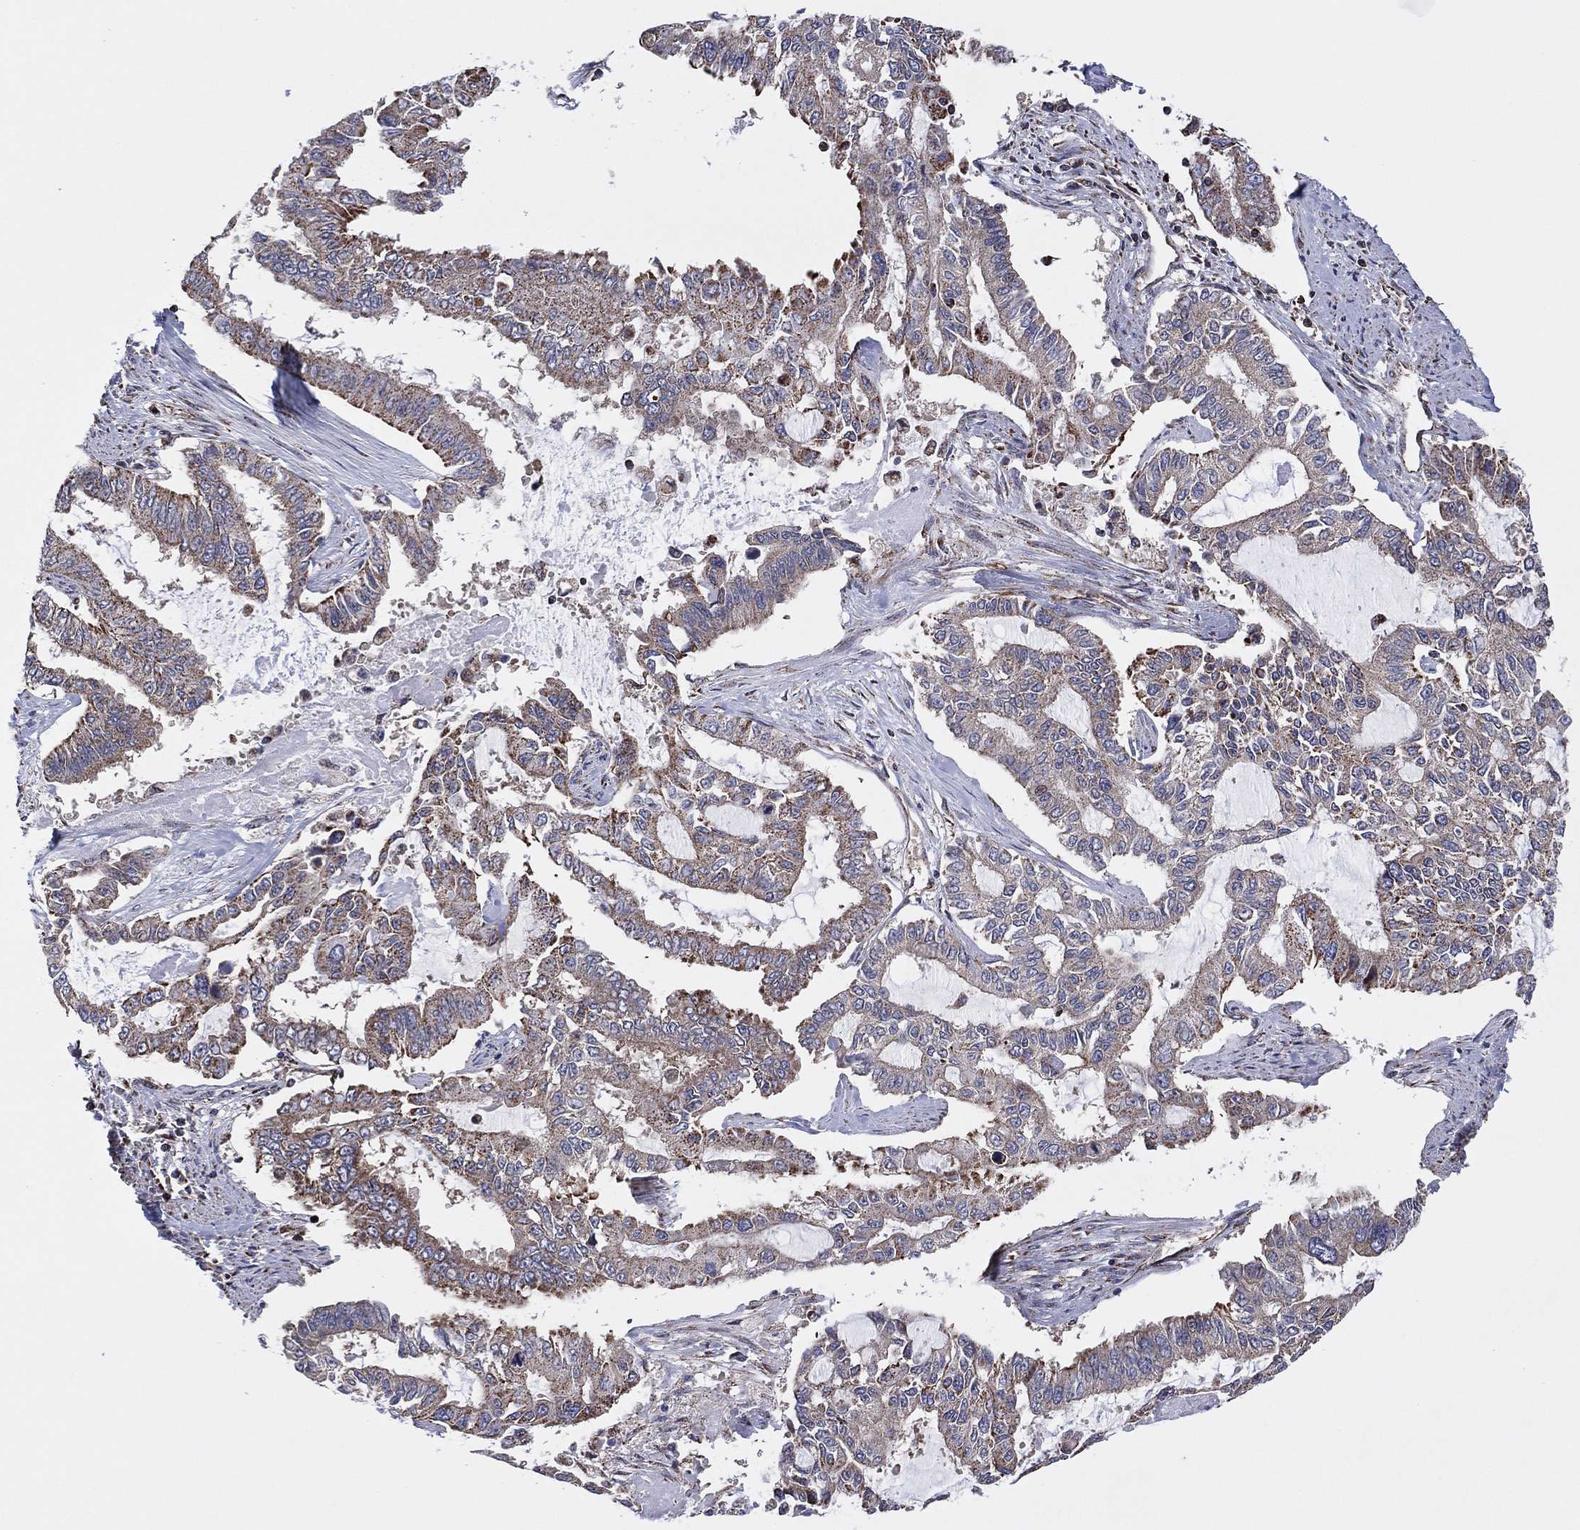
{"staining": {"intensity": "weak", "quantity": "25%-75%", "location": "cytoplasmic/membranous"}, "tissue": "endometrial cancer", "cell_type": "Tumor cells", "image_type": "cancer", "snomed": [{"axis": "morphology", "description": "Adenocarcinoma, NOS"}, {"axis": "topography", "description": "Uterus"}], "caption": "Endometrial cancer (adenocarcinoma) tissue reveals weak cytoplasmic/membranous expression in approximately 25%-75% of tumor cells", "gene": "PIDD1", "patient": {"sex": "female", "age": 59}}